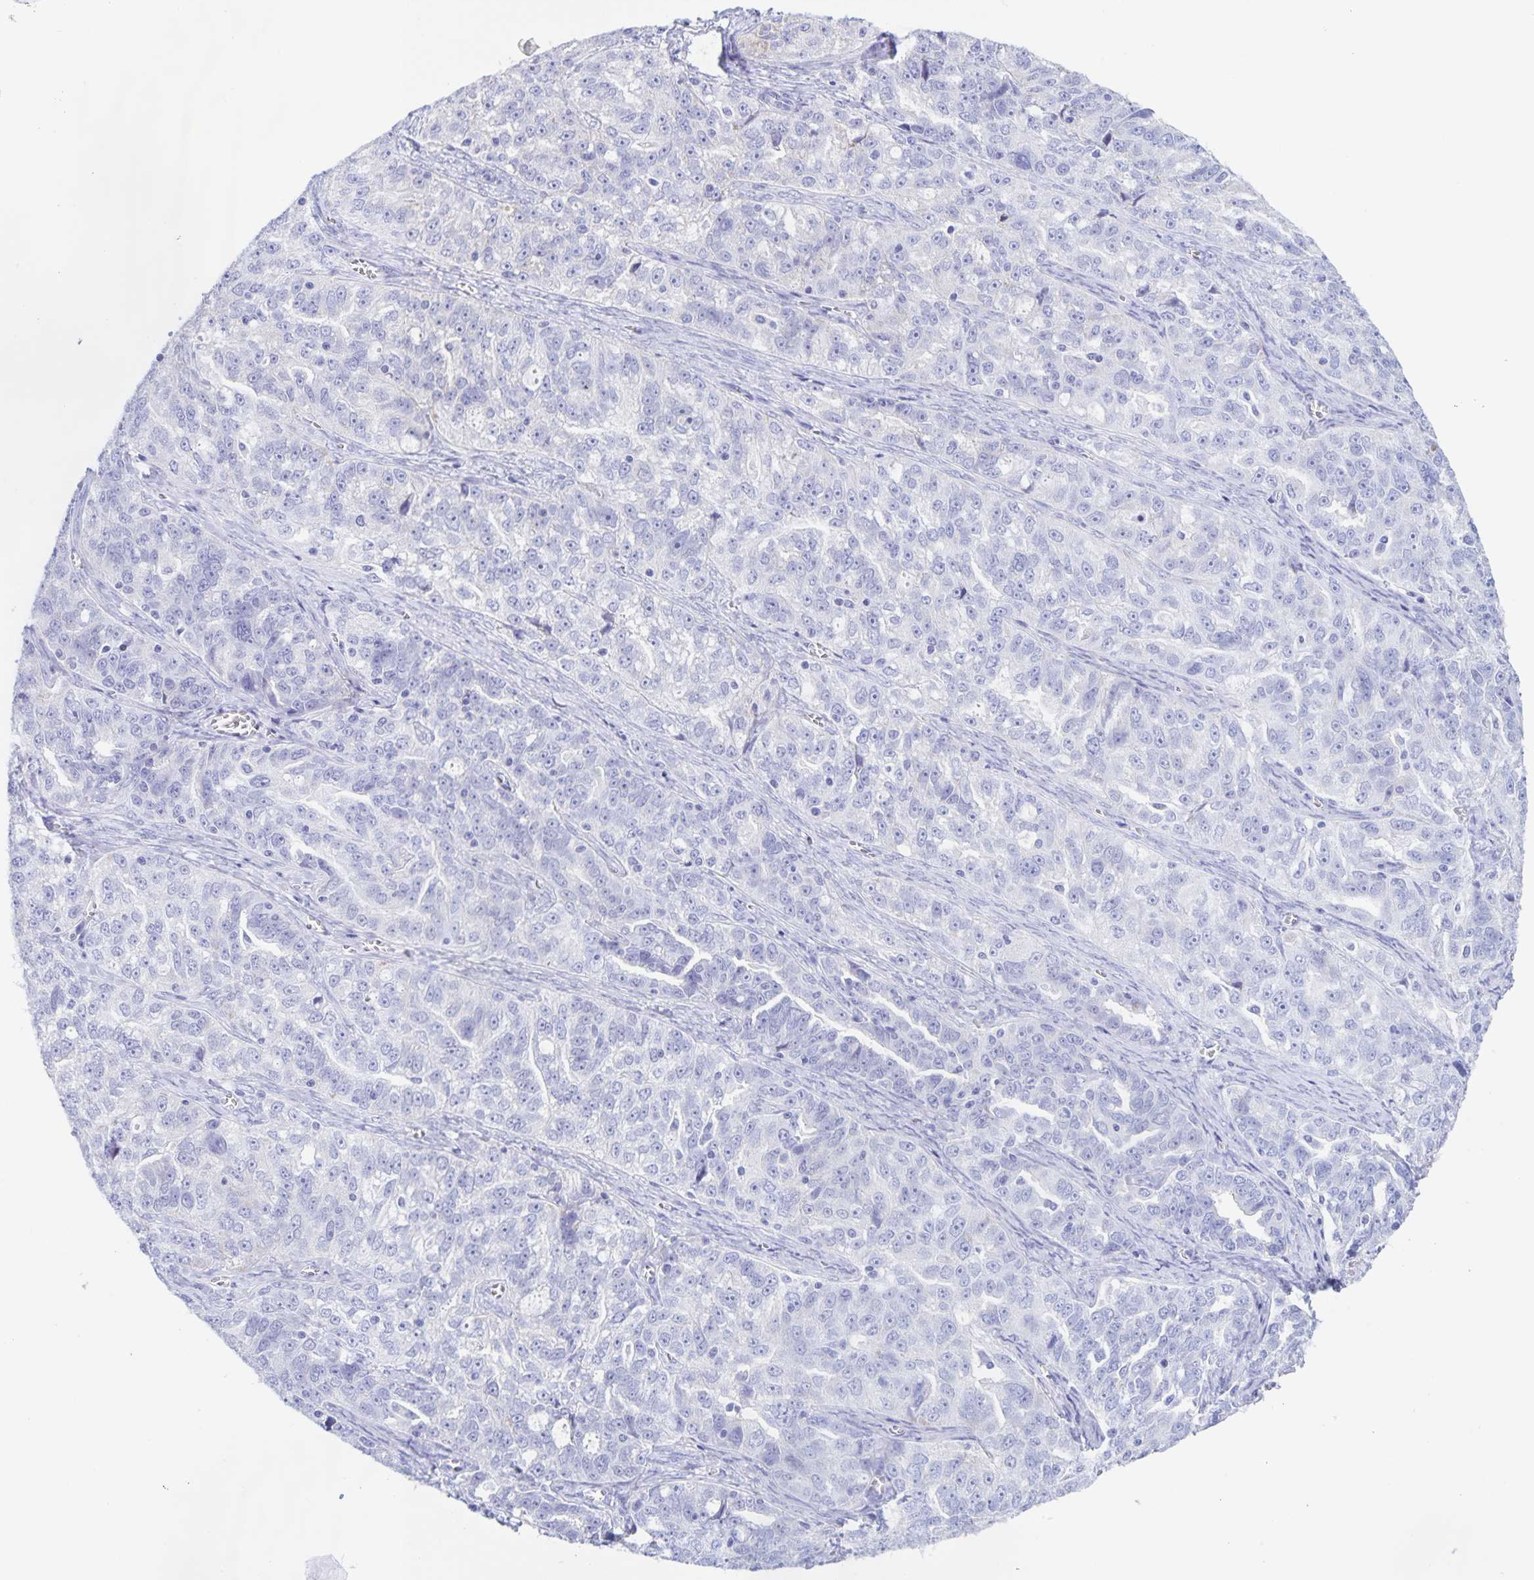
{"staining": {"intensity": "negative", "quantity": "none", "location": "none"}, "tissue": "ovarian cancer", "cell_type": "Tumor cells", "image_type": "cancer", "snomed": [{"axis": "morphology", "description": "Cystadenocarcinoma, serous, NOS"}, {"axis": "topography", "description": "Ovary"}], "caption": "Immunohistochemistry (IHC) of serous cystadenocarcinoma (ovarian) demonstrates no staining in tumor cells.", "gene": "CATSPER4", "patient": {"sex": "female", "age": 51}}